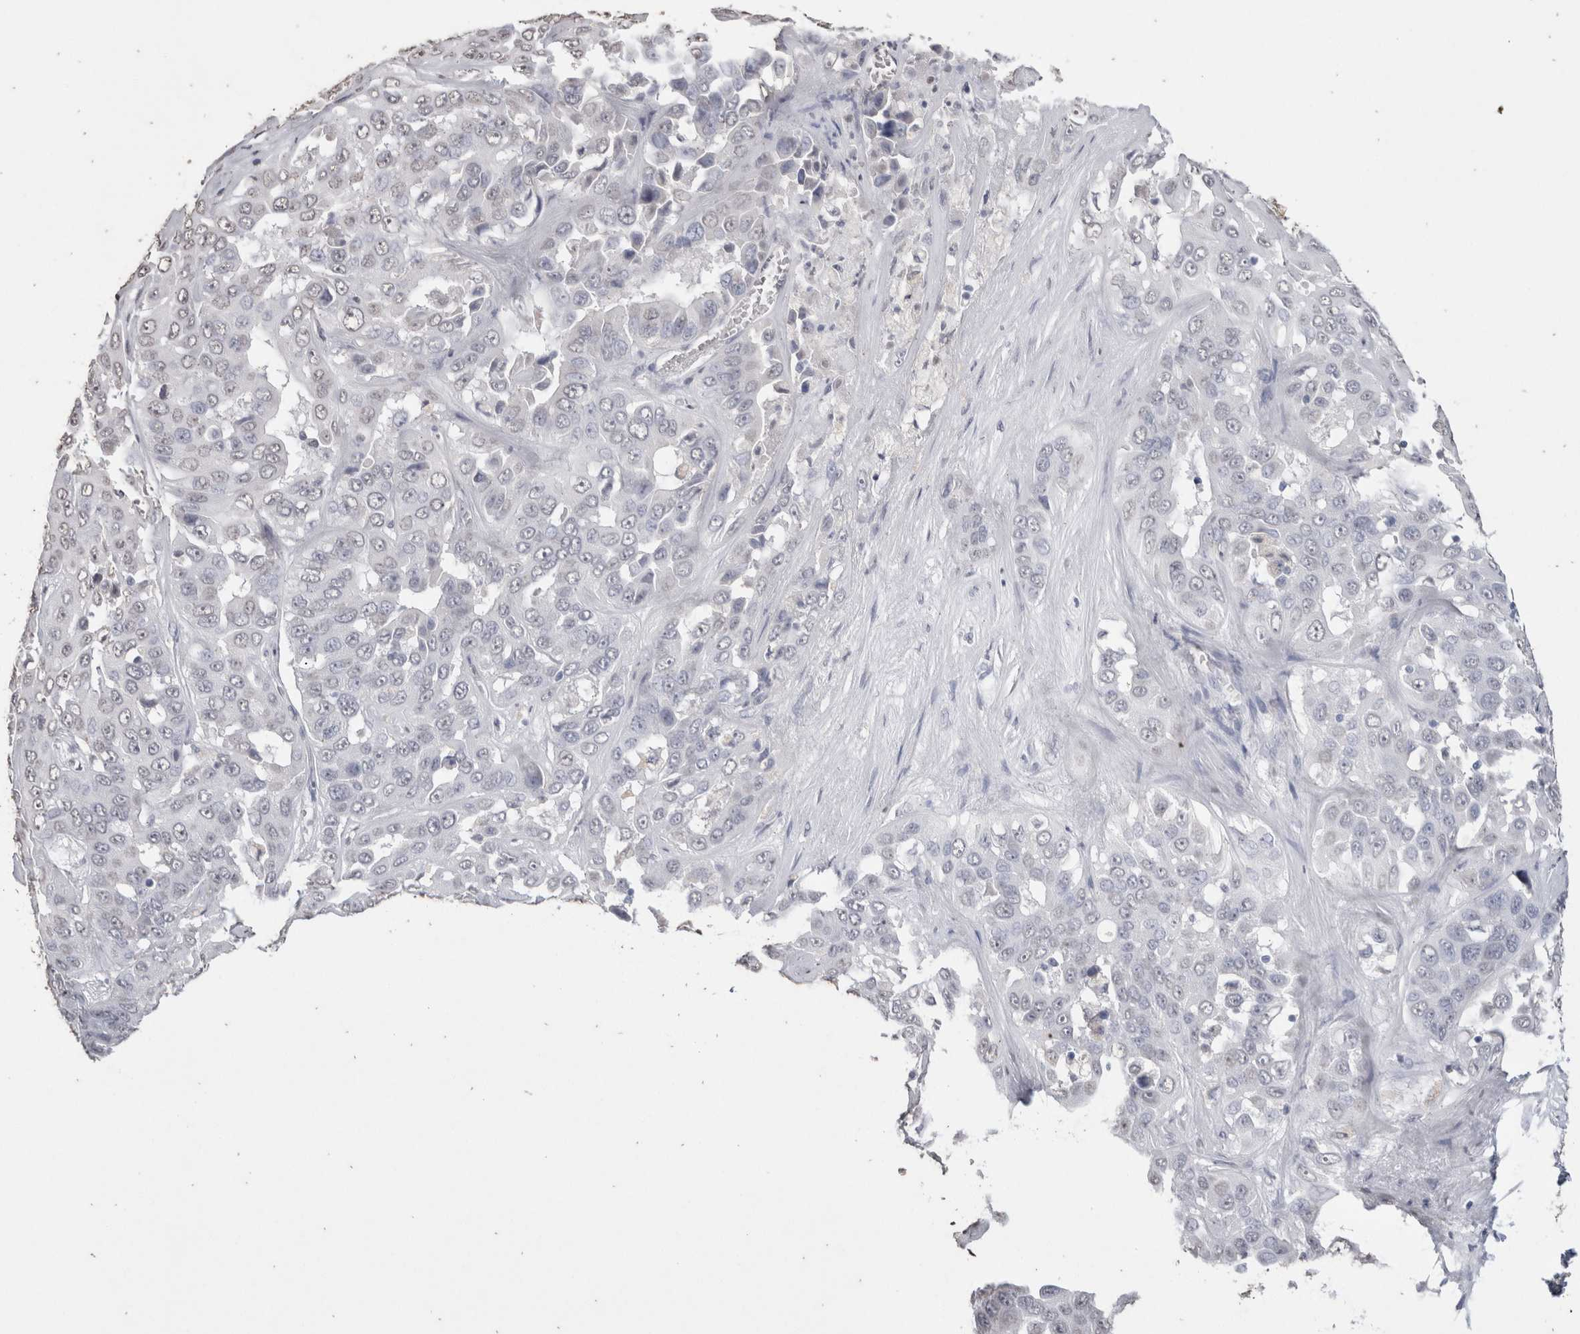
{"staining": {"intensity": "negative", "quantity": "none", "location": "none"}, "tissue": "liver cancer", "cell_type": "Tumor cells", "image_type": "cancer", "snomed": [{"axis": "morphology", "description": "Cholangiocarcinoma"}, {"axis": "topography", "description": "Liver"}], "caption": "High magnification brightfield microscopy of liver cholangiocarcinoma stained with DAB (3,3'-diaminobenzidine) (brown) and counterstained with hematoxylin (blue): tumor cells show no significant expression. (Brightfield microscopy of DAB (3,3'-diaminobenzidine) immunohistochemistry at high magnification).", "gene": "LGALS2", "patient": {"sex": "female", "age": 52}}